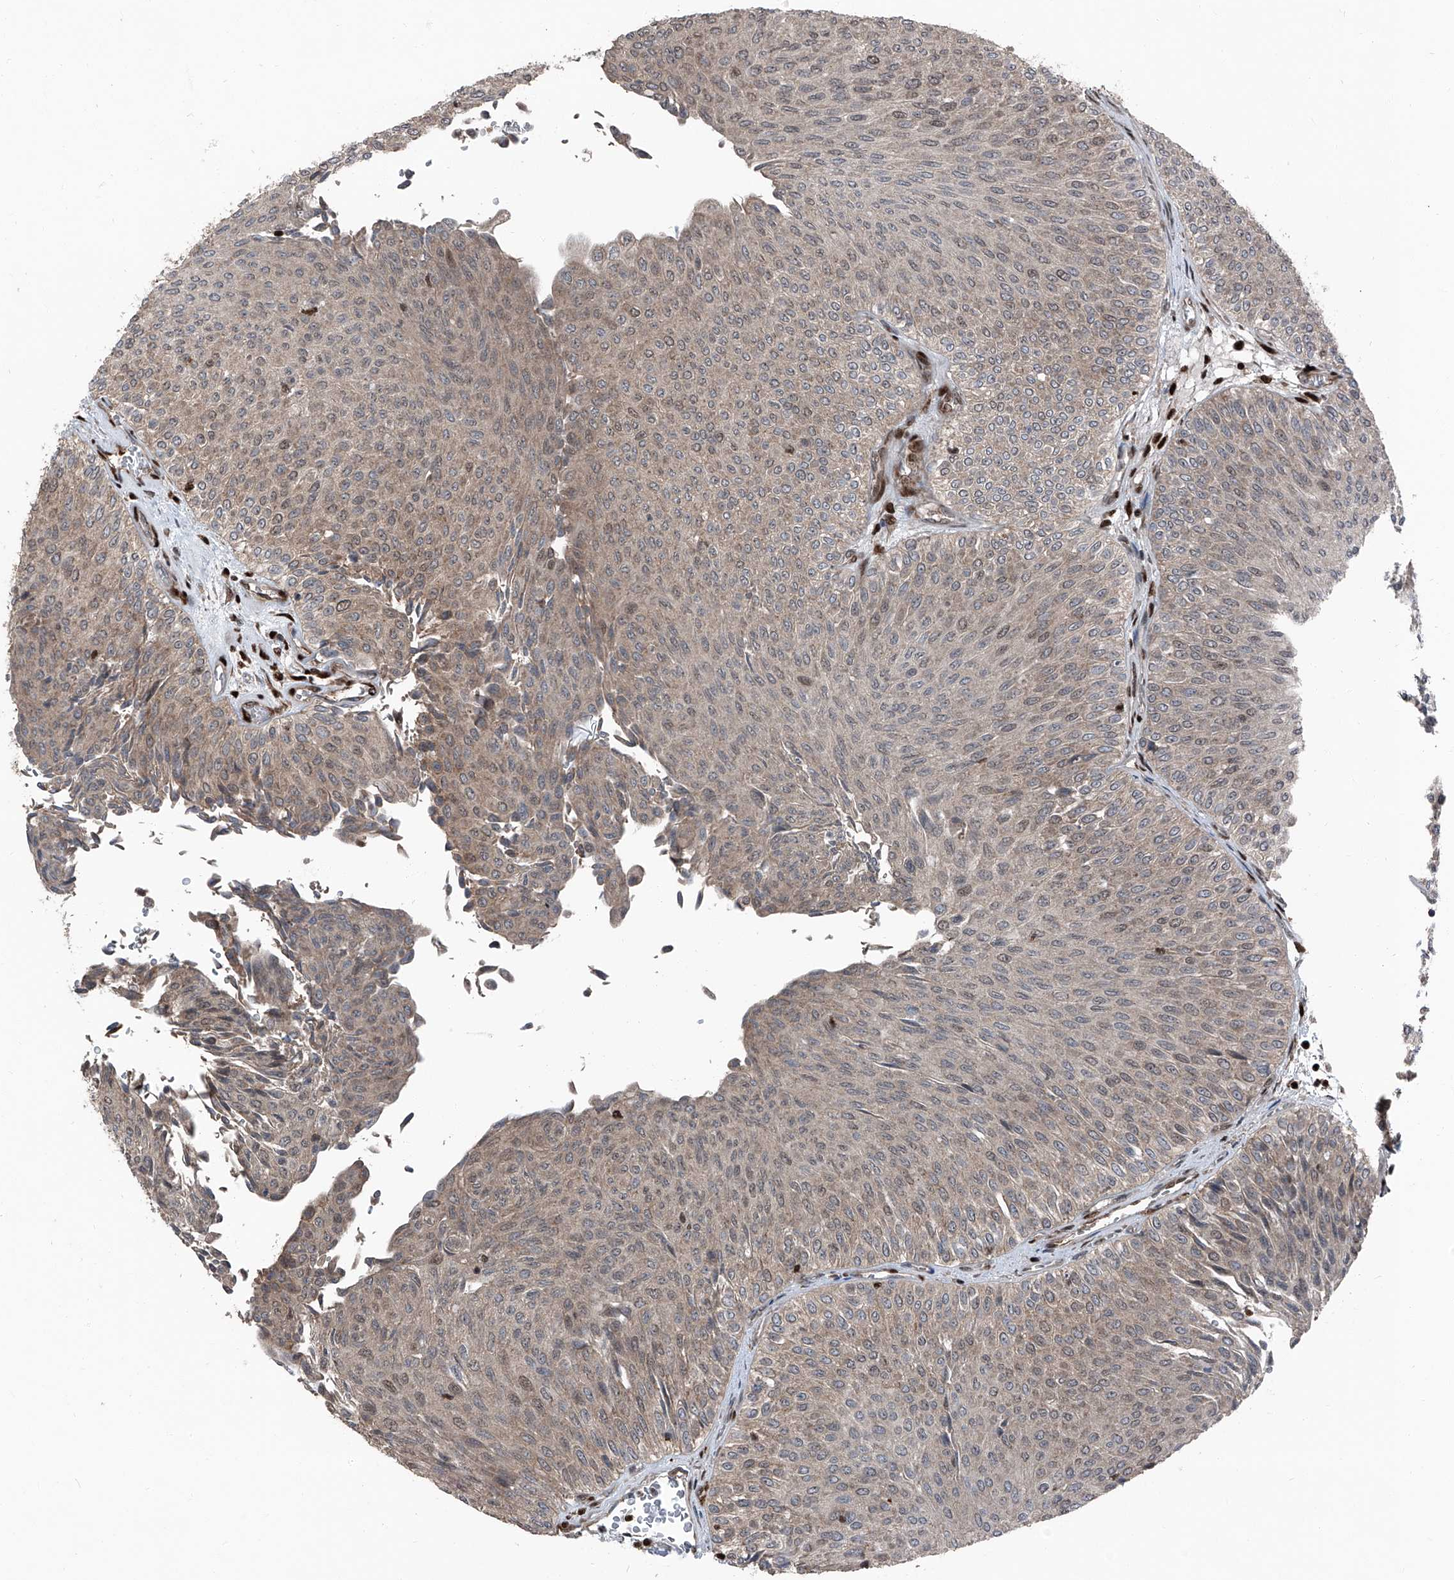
{"staining": {"intensity": "moderate", "quantity": ">75%", "location": "cytoplasmic/membranous"}, "tissue": "urothelial cancer", "cell_type": "Tumor cells", "image_type": "cancer", "snomed": [{"axis": "morphology", "description": "Urothelial carcinoma, Low grade"}, {"axis": "topography", "description": "Urinary bladder"}], "caption": "Protein expression analysis of human urothelial cancer reveals moderate cytoplasmic/membranous expression in about >75% of tumor cells.", "gene": "FKBP5", "patient": {"sex": "male", "age": 78}}